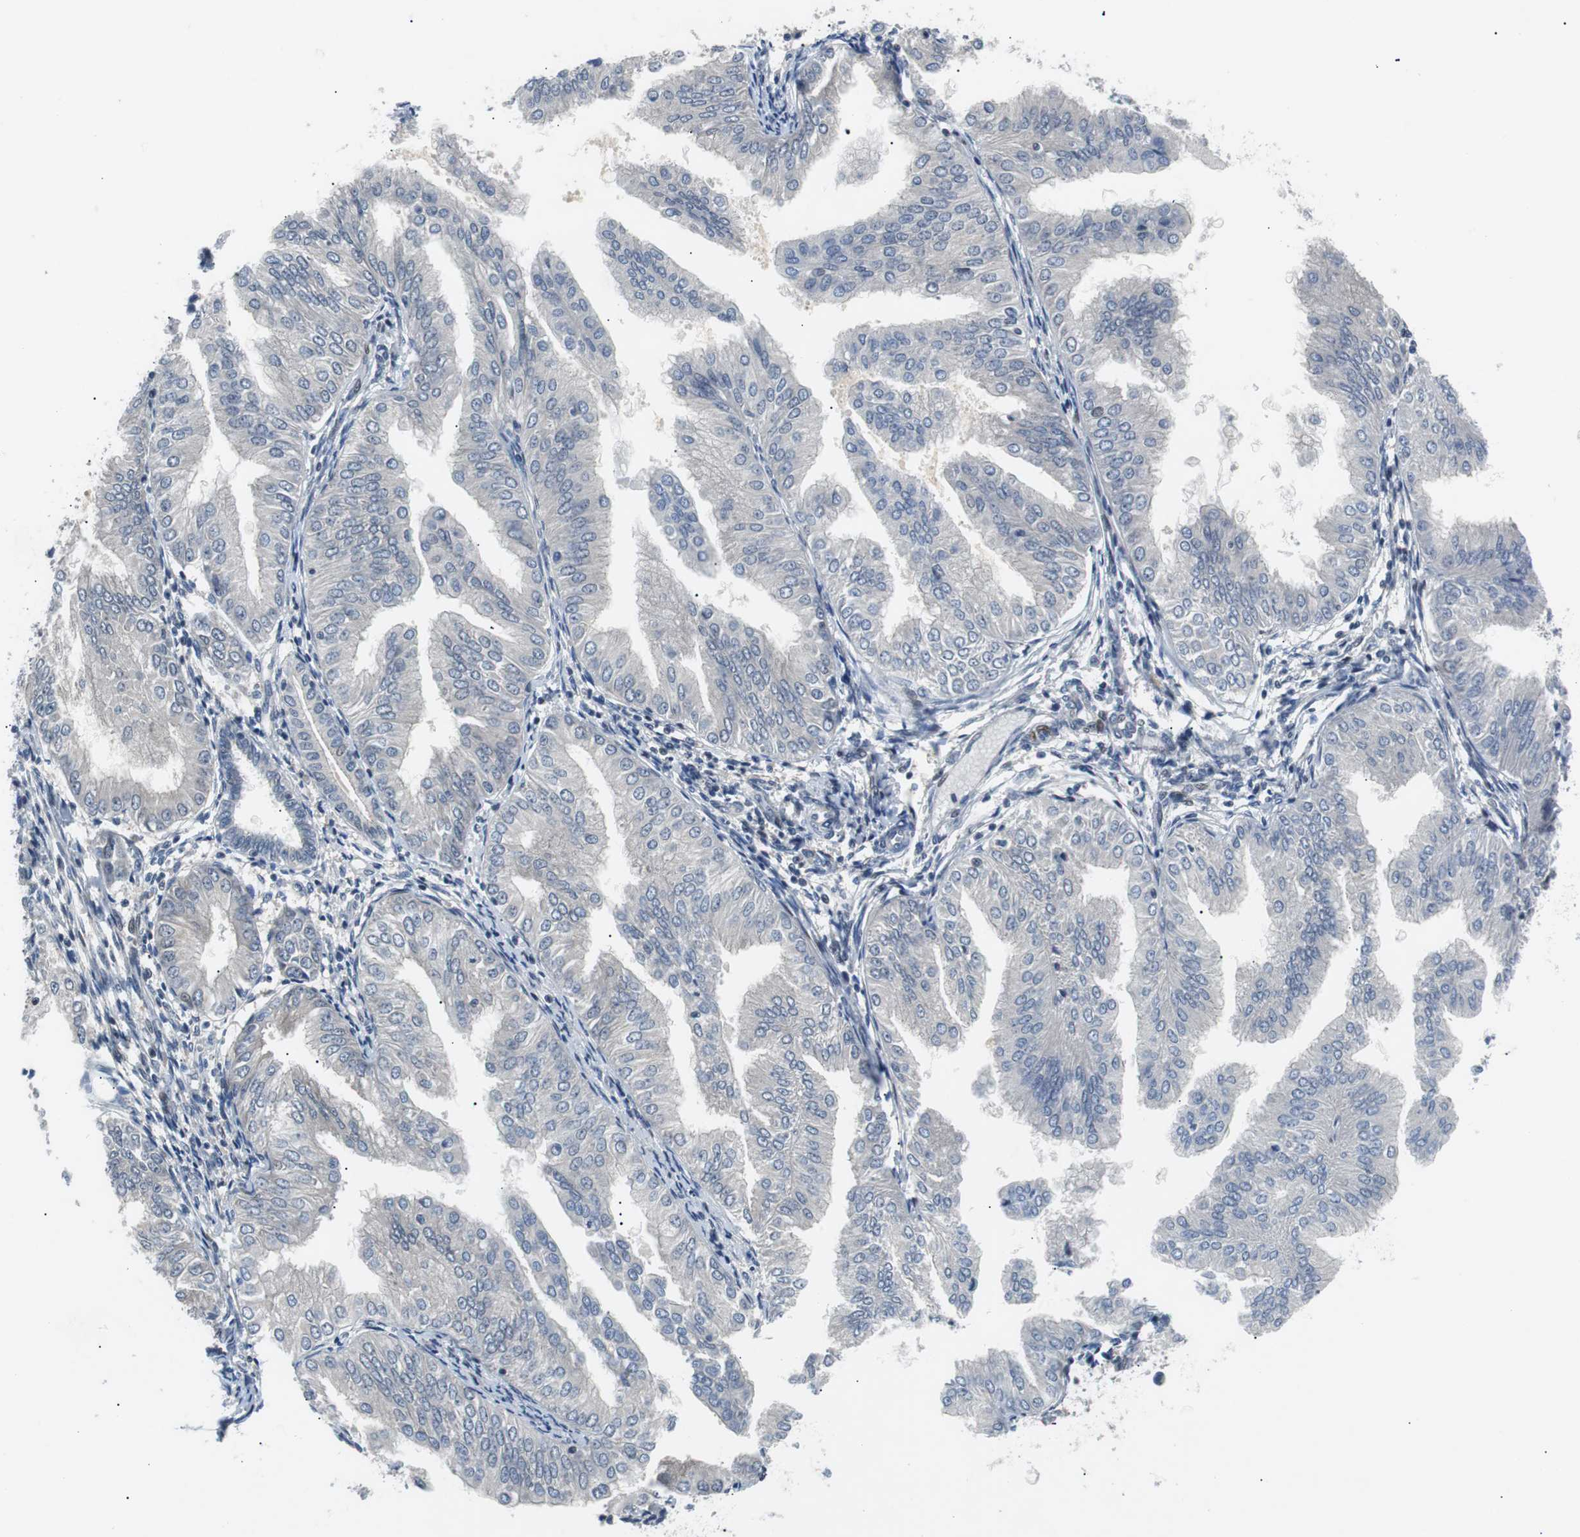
{"staining": {"intensity": "negative", "quantity": "none", "location": "none"}, "tissue": "endometrial cancer", "cell_type": "Tumor cells", "image_type": "cancer", "snomed": [{"axis": "morphology", "description": "Adenocarcinoma, NOS"}, {"axis": "topography", "description": "Endometrium"}], "caption": "Endometrial cancer stained for a protein using IHC exhibits no positivity tumor cells.", "gene": "MAP2K4", "patient": {"sex": "female", "age": 53}}